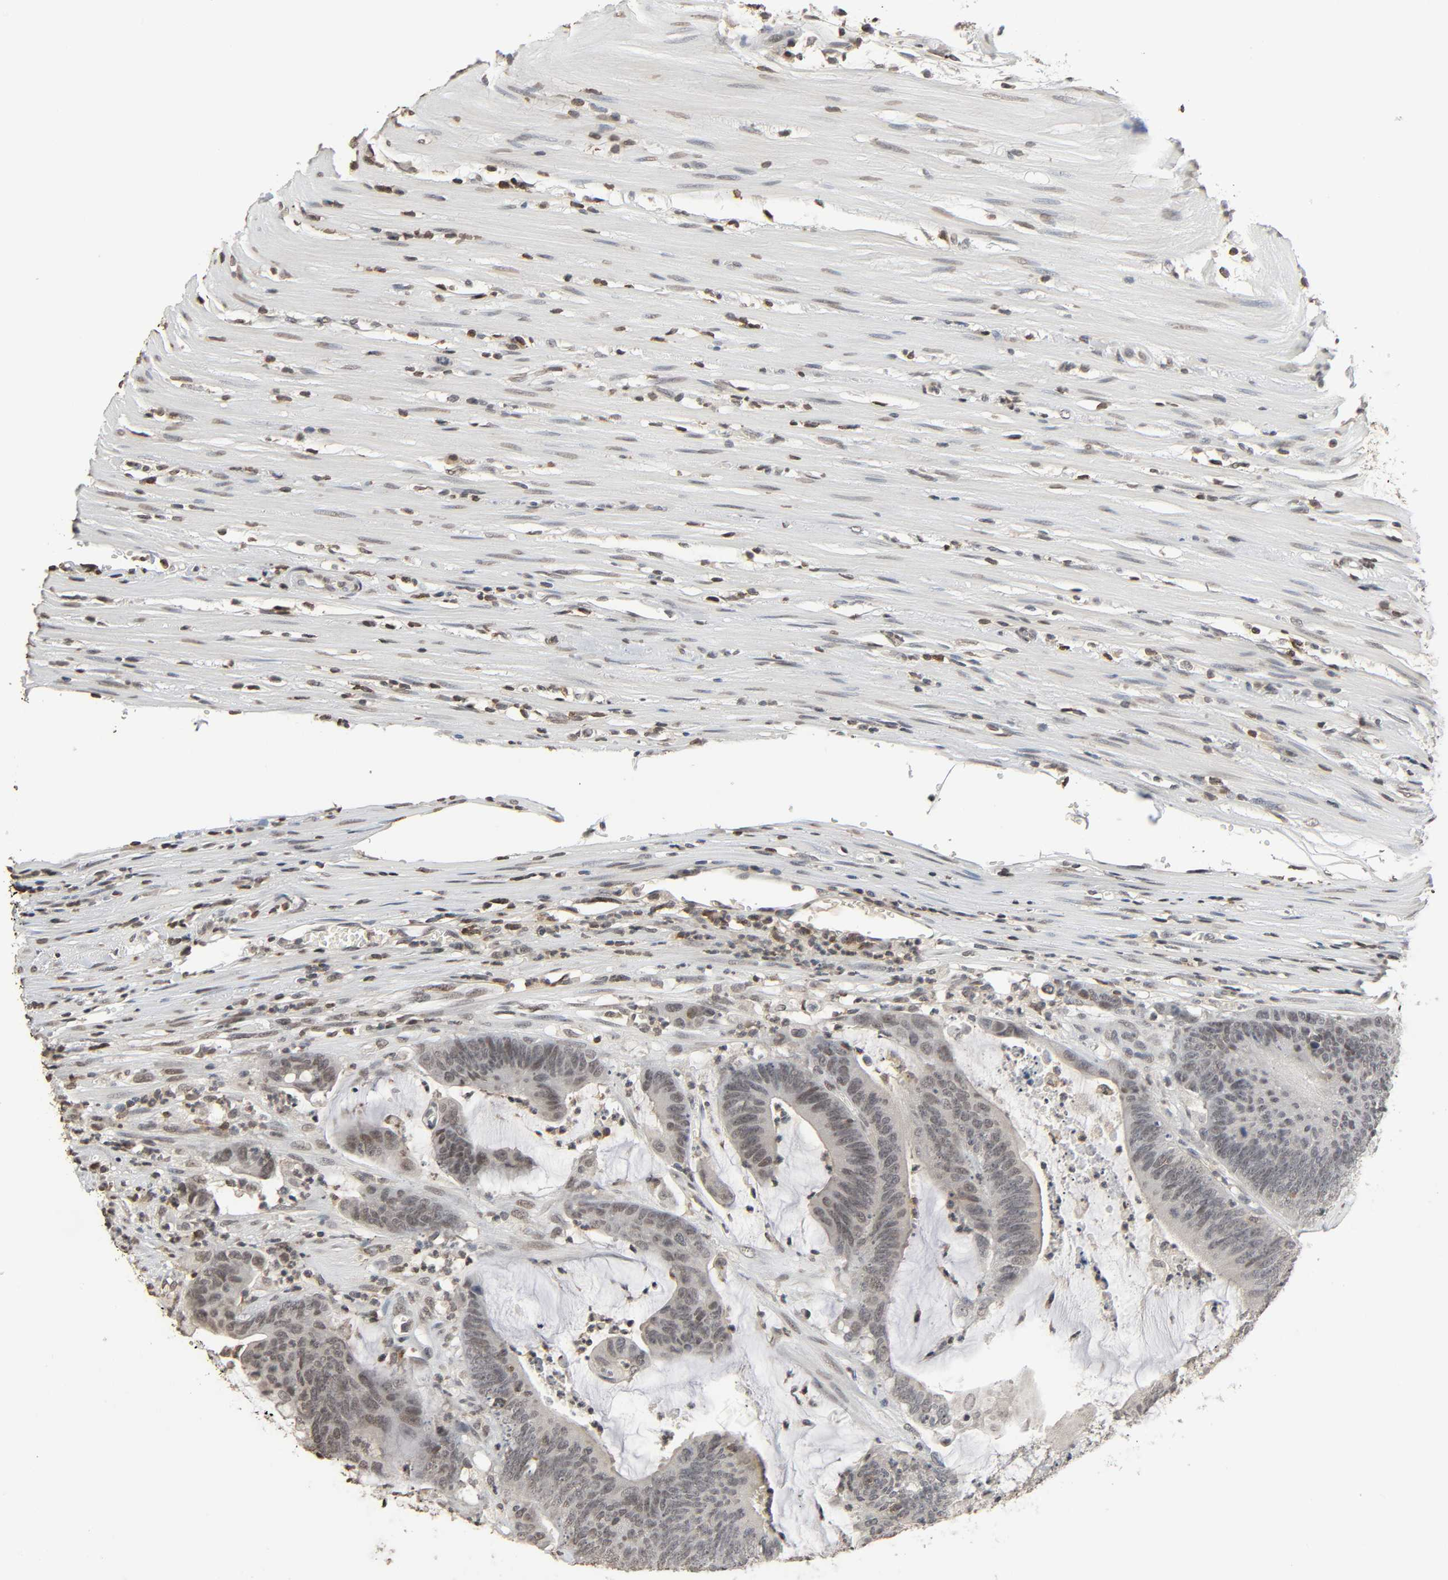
{"staining": {"intensity": "negative", "quantity": "none", "location": "none"}, "tissue": "colorectal cancer", "cell_type": "Tumor cells", "image_type": "cancer", "snomed": [{"axis": "morphology", "description": "Adenocarcinoma, NOS"}, {"axis": "topography", "description": "Rectum"}], "caption": "Tumor cells are negative for brown protein staining in adenocarcinoma (colorectal).", "gene": "STK4", "patient": {"sex": "female", "age": 66}}